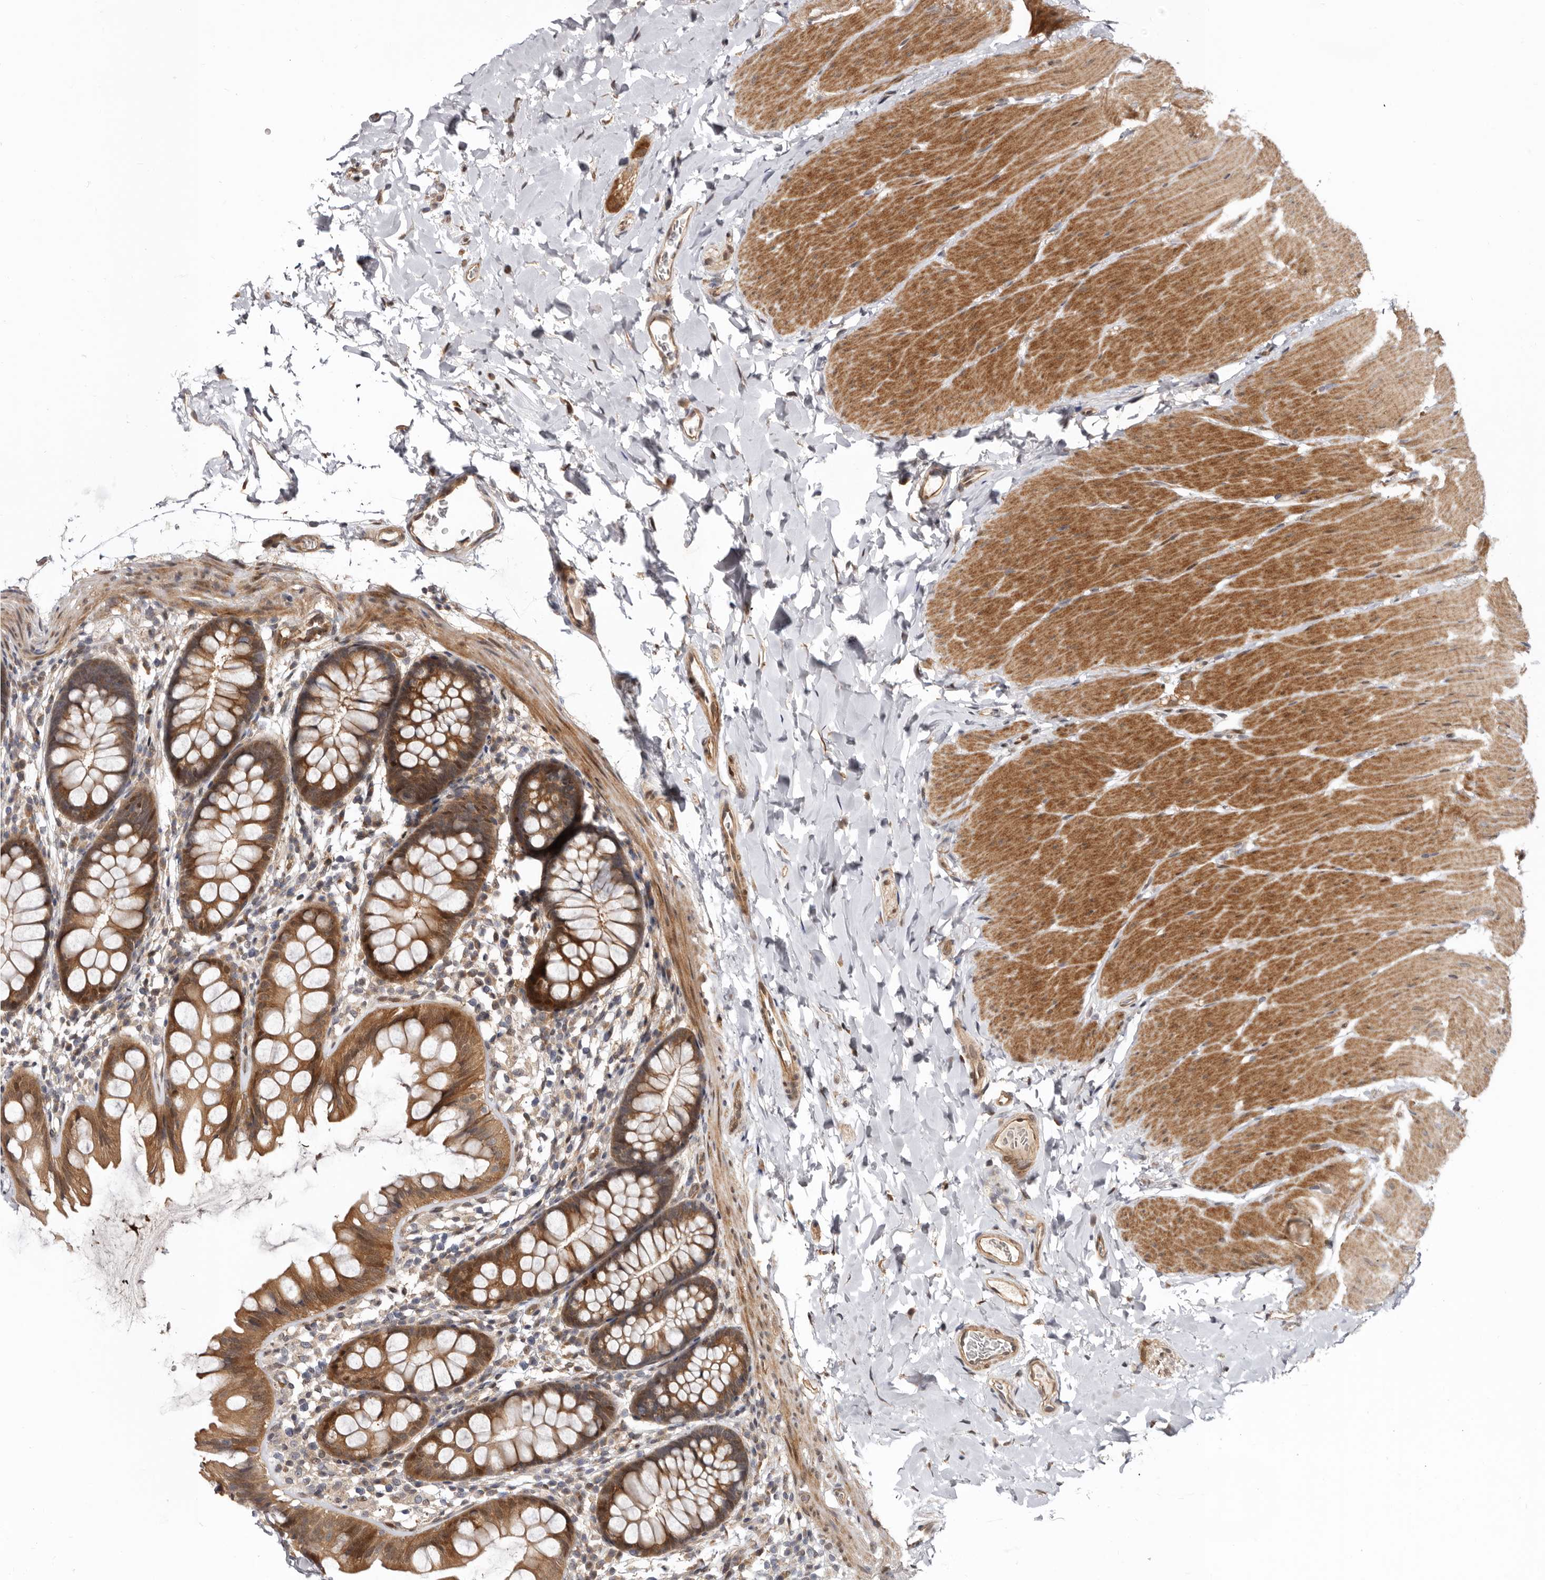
{"staining": {"intensity": "moderate", "quantity": "25%-75%", "location": "cytoplasmic/membranous"}, "tissue": "colon", "cell_type": "Endothelial cells", "image_type": "normal", "snomed": [{"axis": "morphology", "description": "Normal tissue, NOS"}, {"axis": "topography", "description": "Colon"}], "caption": "Protein staining of benign colon demonstrates moderate cytoplasmic/membranous expression in approximately 25%-75% of endothelial cells. (DAB (3,3'-diaminobenzidine) = brown stain, brightfield microscopy at high magnification).", "gene": "SBDS", "patient": {"sex": "female", "age": 62}}